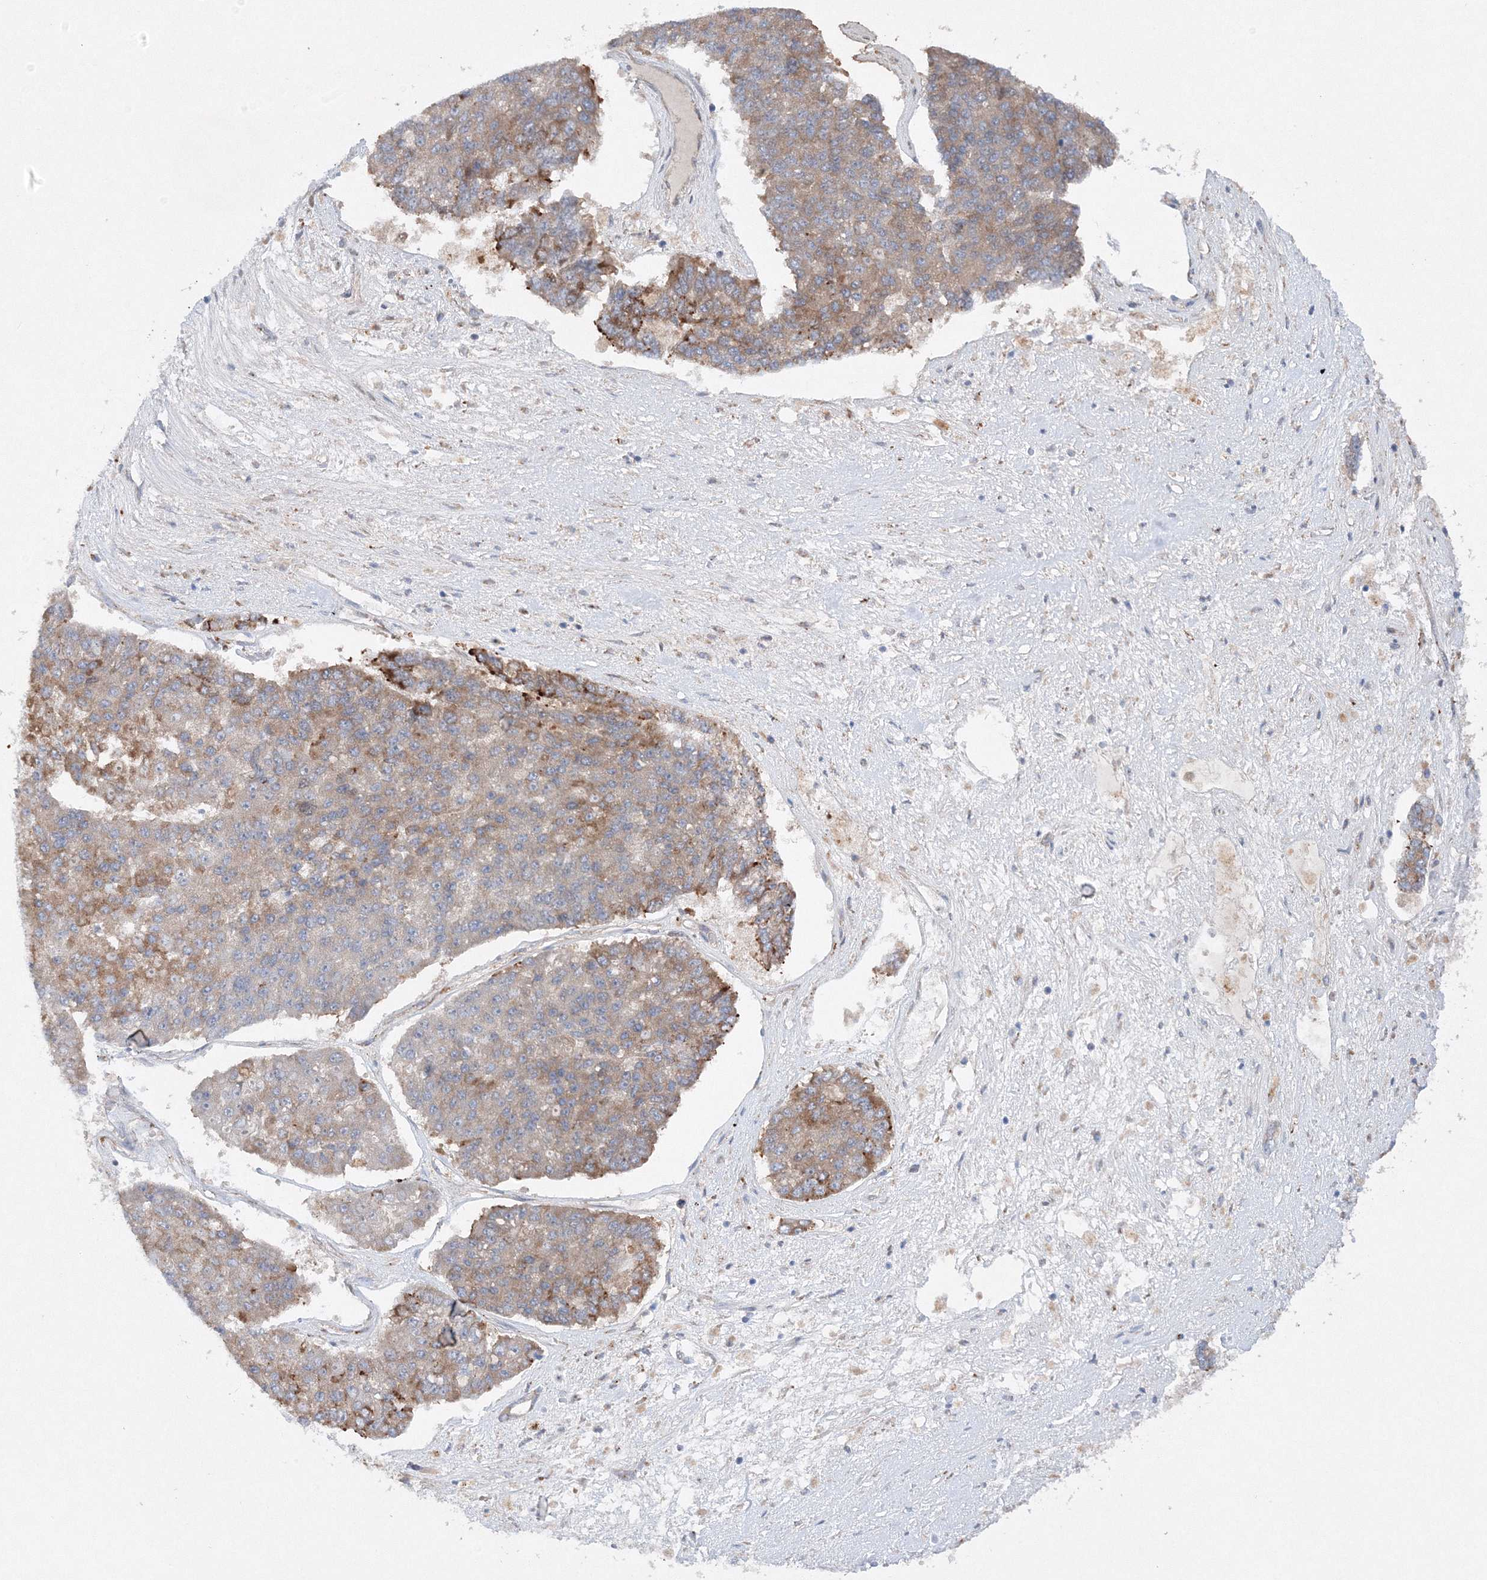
{"staining": {"intensity": "moderate", "quantity": "25%-75%", "location": "cytoplasmic/membranous"}, "tissue": "pancreatic cancer", "cell_type": "Tumor cells", "image_type": "cancer", "snomed": [{"axis": "morphology", "description": "Adenocarcinoma, NOS"}, {"axis": "topography", "description": "Pancreas"}], "caption": "Moderate cytoplasmic/membranous positivity is seen in approximately 25%-75% of tumor cells in pancreatic cancer (adenocarcinoma).", "gene": "SLC36A1", "patient": {"sex": "male", "age": 50}}